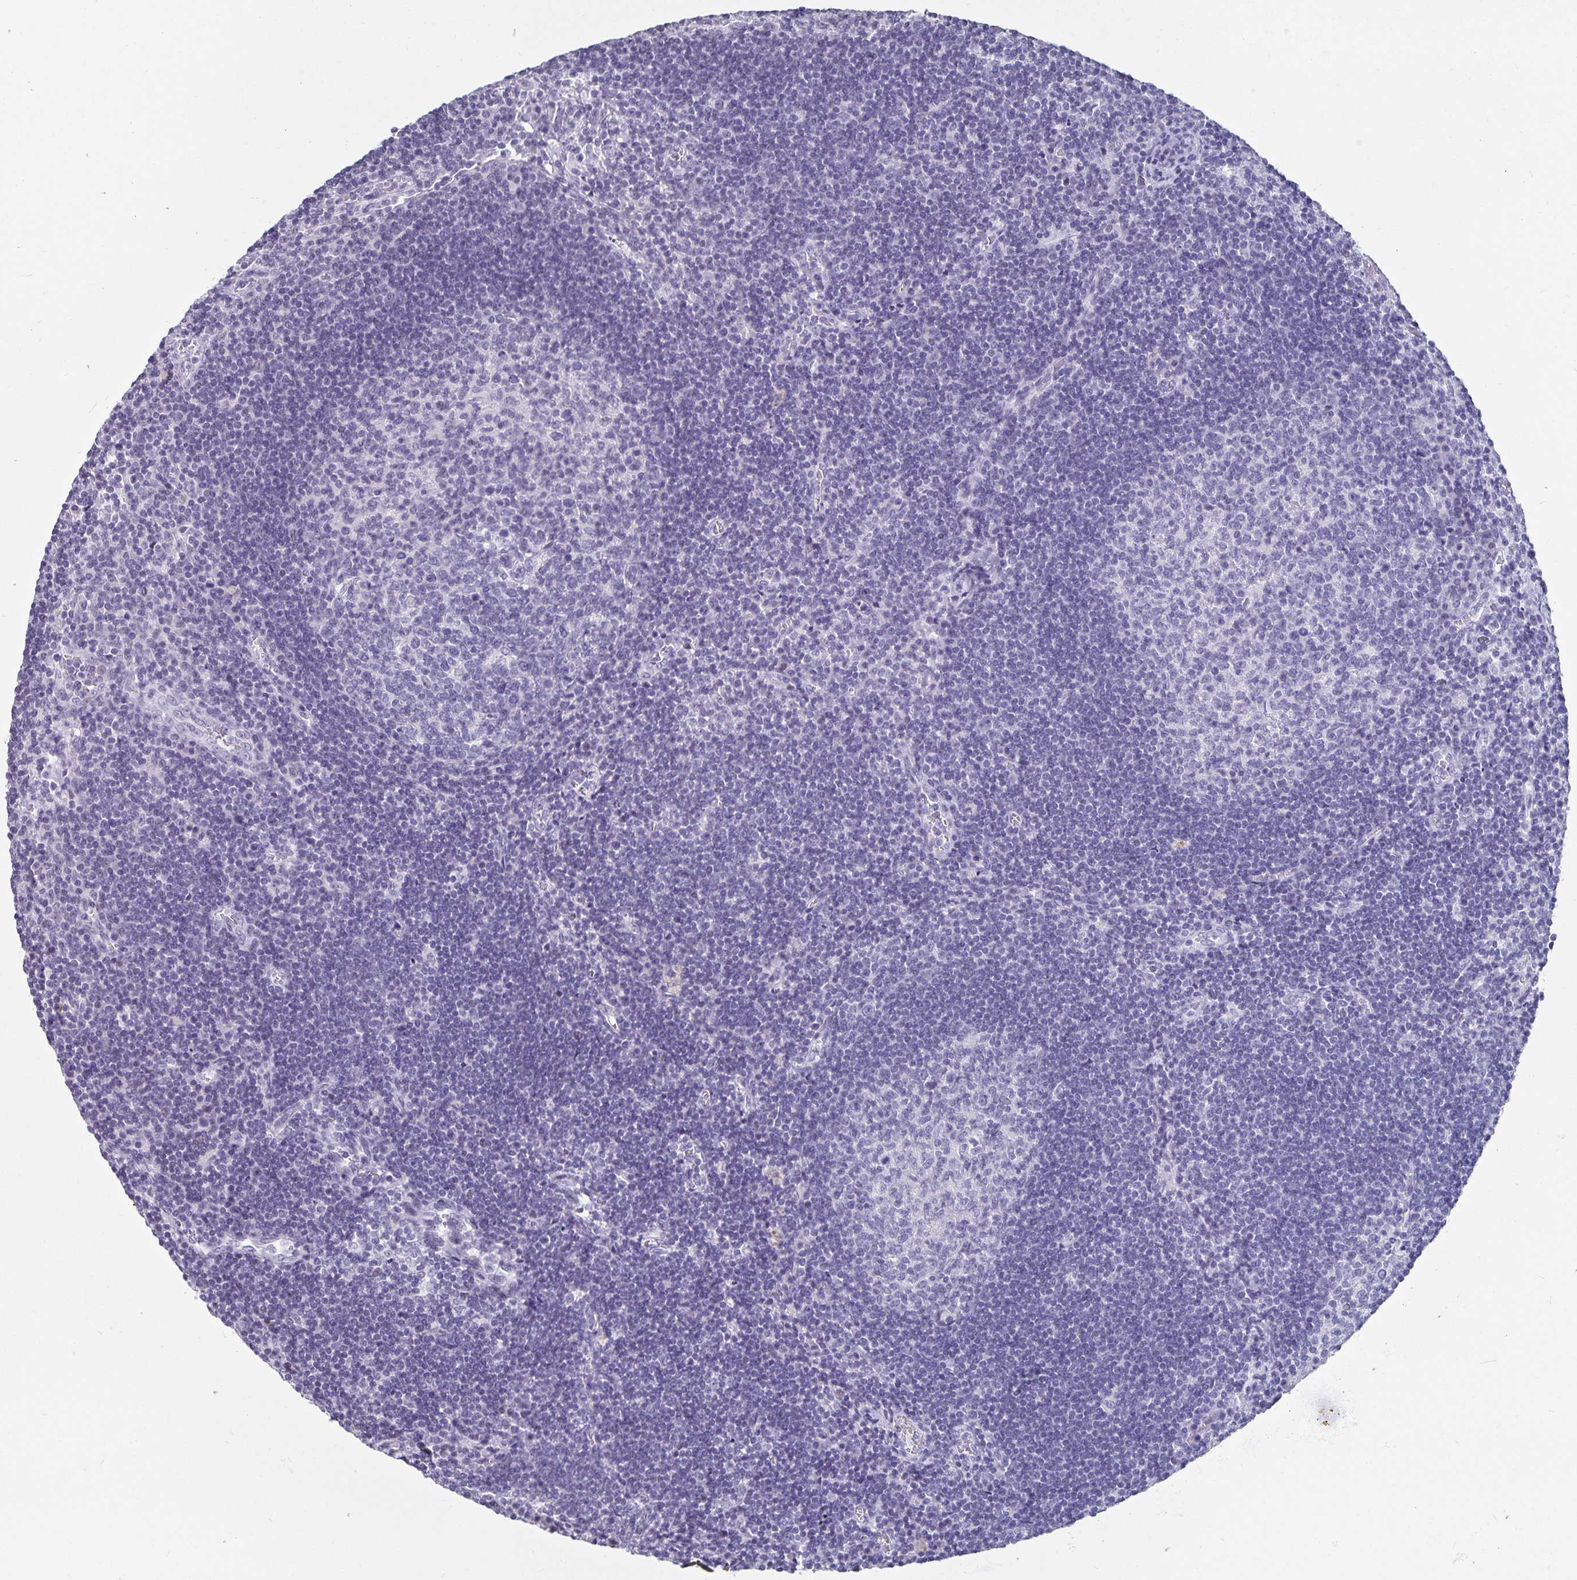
{"staining": {"intensity": "negative", "quantity": "none", "location": "none"}, "tissue": "lymph node", "cell_type": "Germinal center cells", "image_type": "normal", "snomed": [{"axis": "morphology", "description": "Normal tissue, NOS"}, {"axis": "topography", "description": "Lymph node"}], "caption": "High magnification brightfield microscopy of benign lymph node stained with DAB (brown) and counterstained with hematoxylin (blue): germinal center cells show no significant staining.", "gene": "OLIG2", "patient": {"sex": "male", "age": 67}}